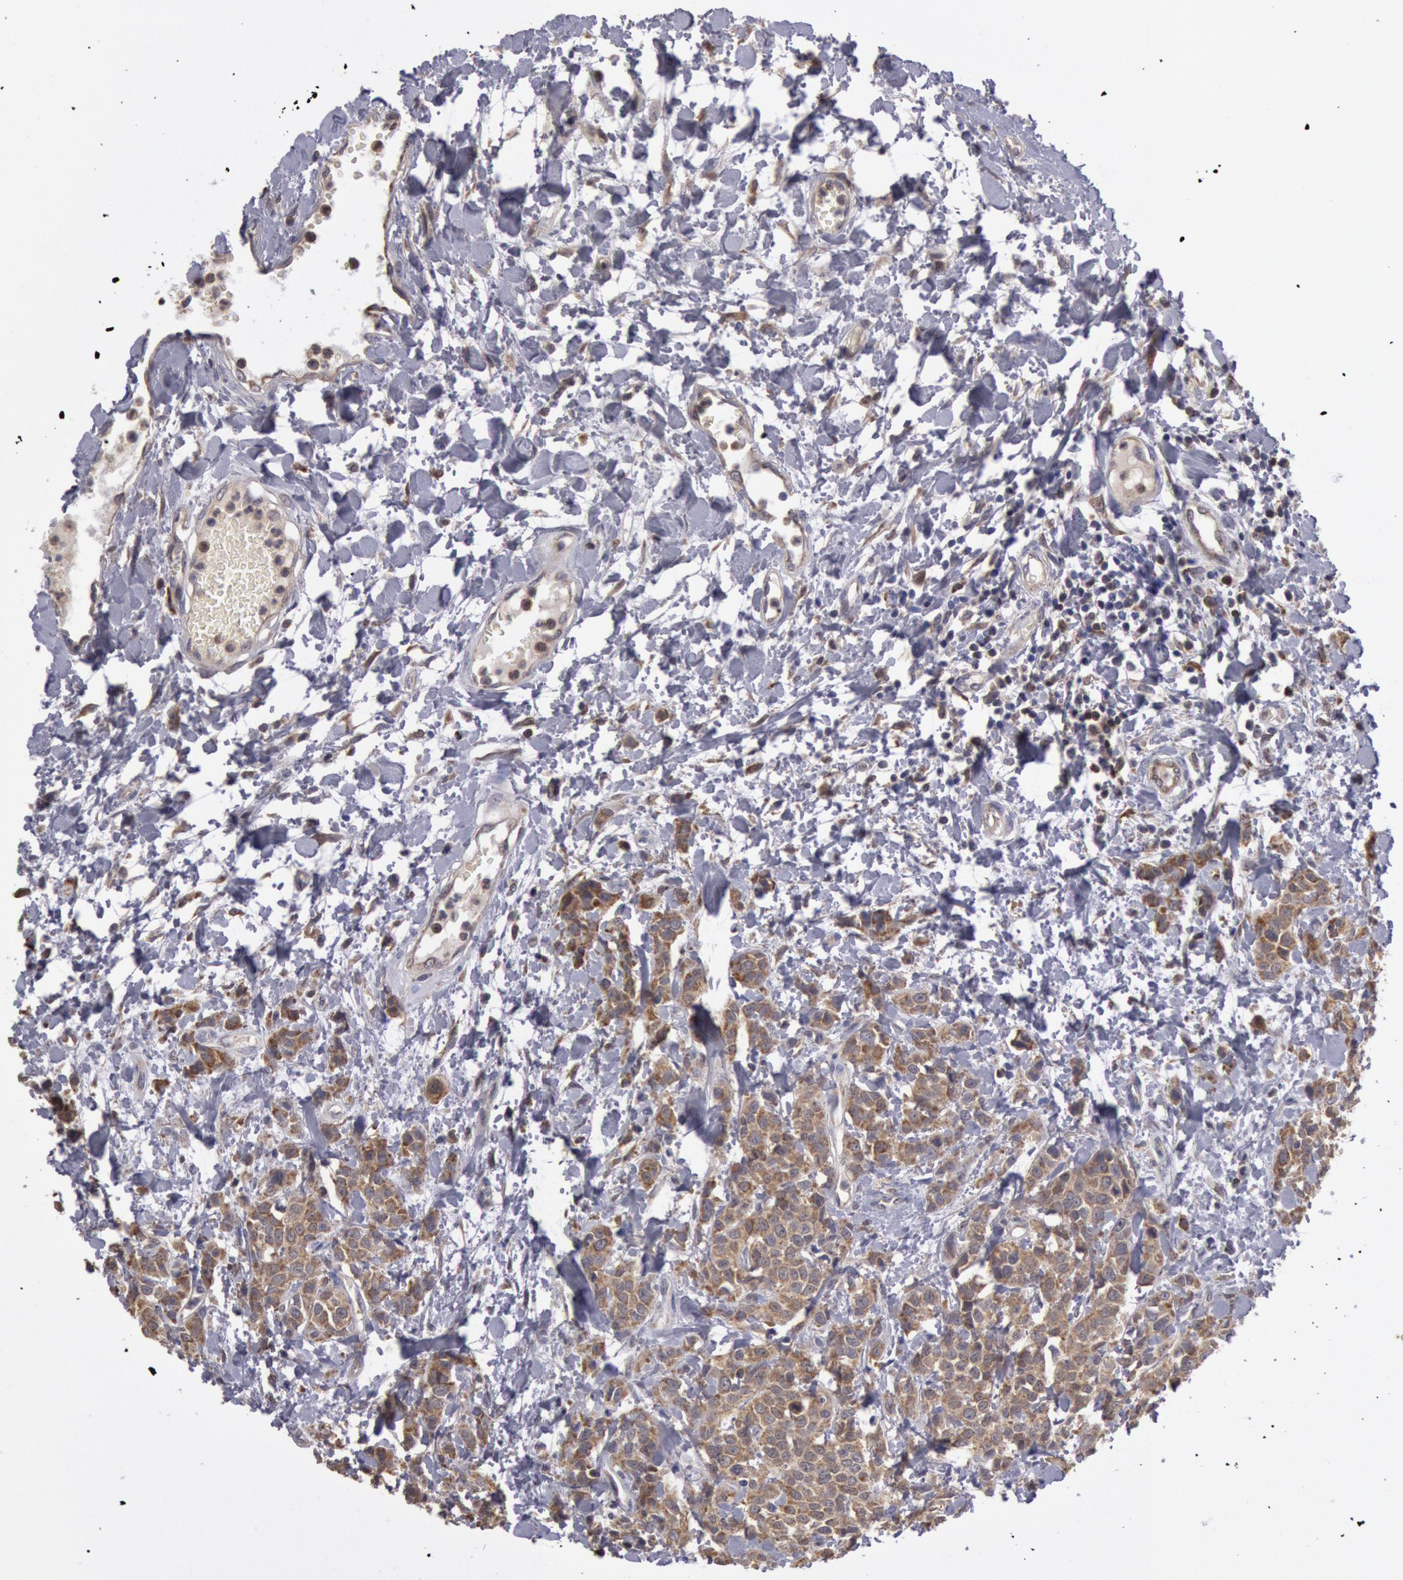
{"staining": {"intensity": "moderate", "quantity": ">75%", "location": "cytoplasmic/membranous"}, "tissue": "urothelial cancer", "cell_type": "Tumor cells", "image_type": "cancer", "snomed": [{"axis": "morphology", "description": "Urothelial carcinoma, High grade"}, {"axis": "topography", "description": "Urinary bladder"}], "caption": "Human high-grade urothelial carcinoma stained with a brown dye shows moderate cytoplasmic/membranous positive positivity in approximately >75% of tumor cells.", "gene": "MPST", "patient": {"sex": "male", "age": 56}}